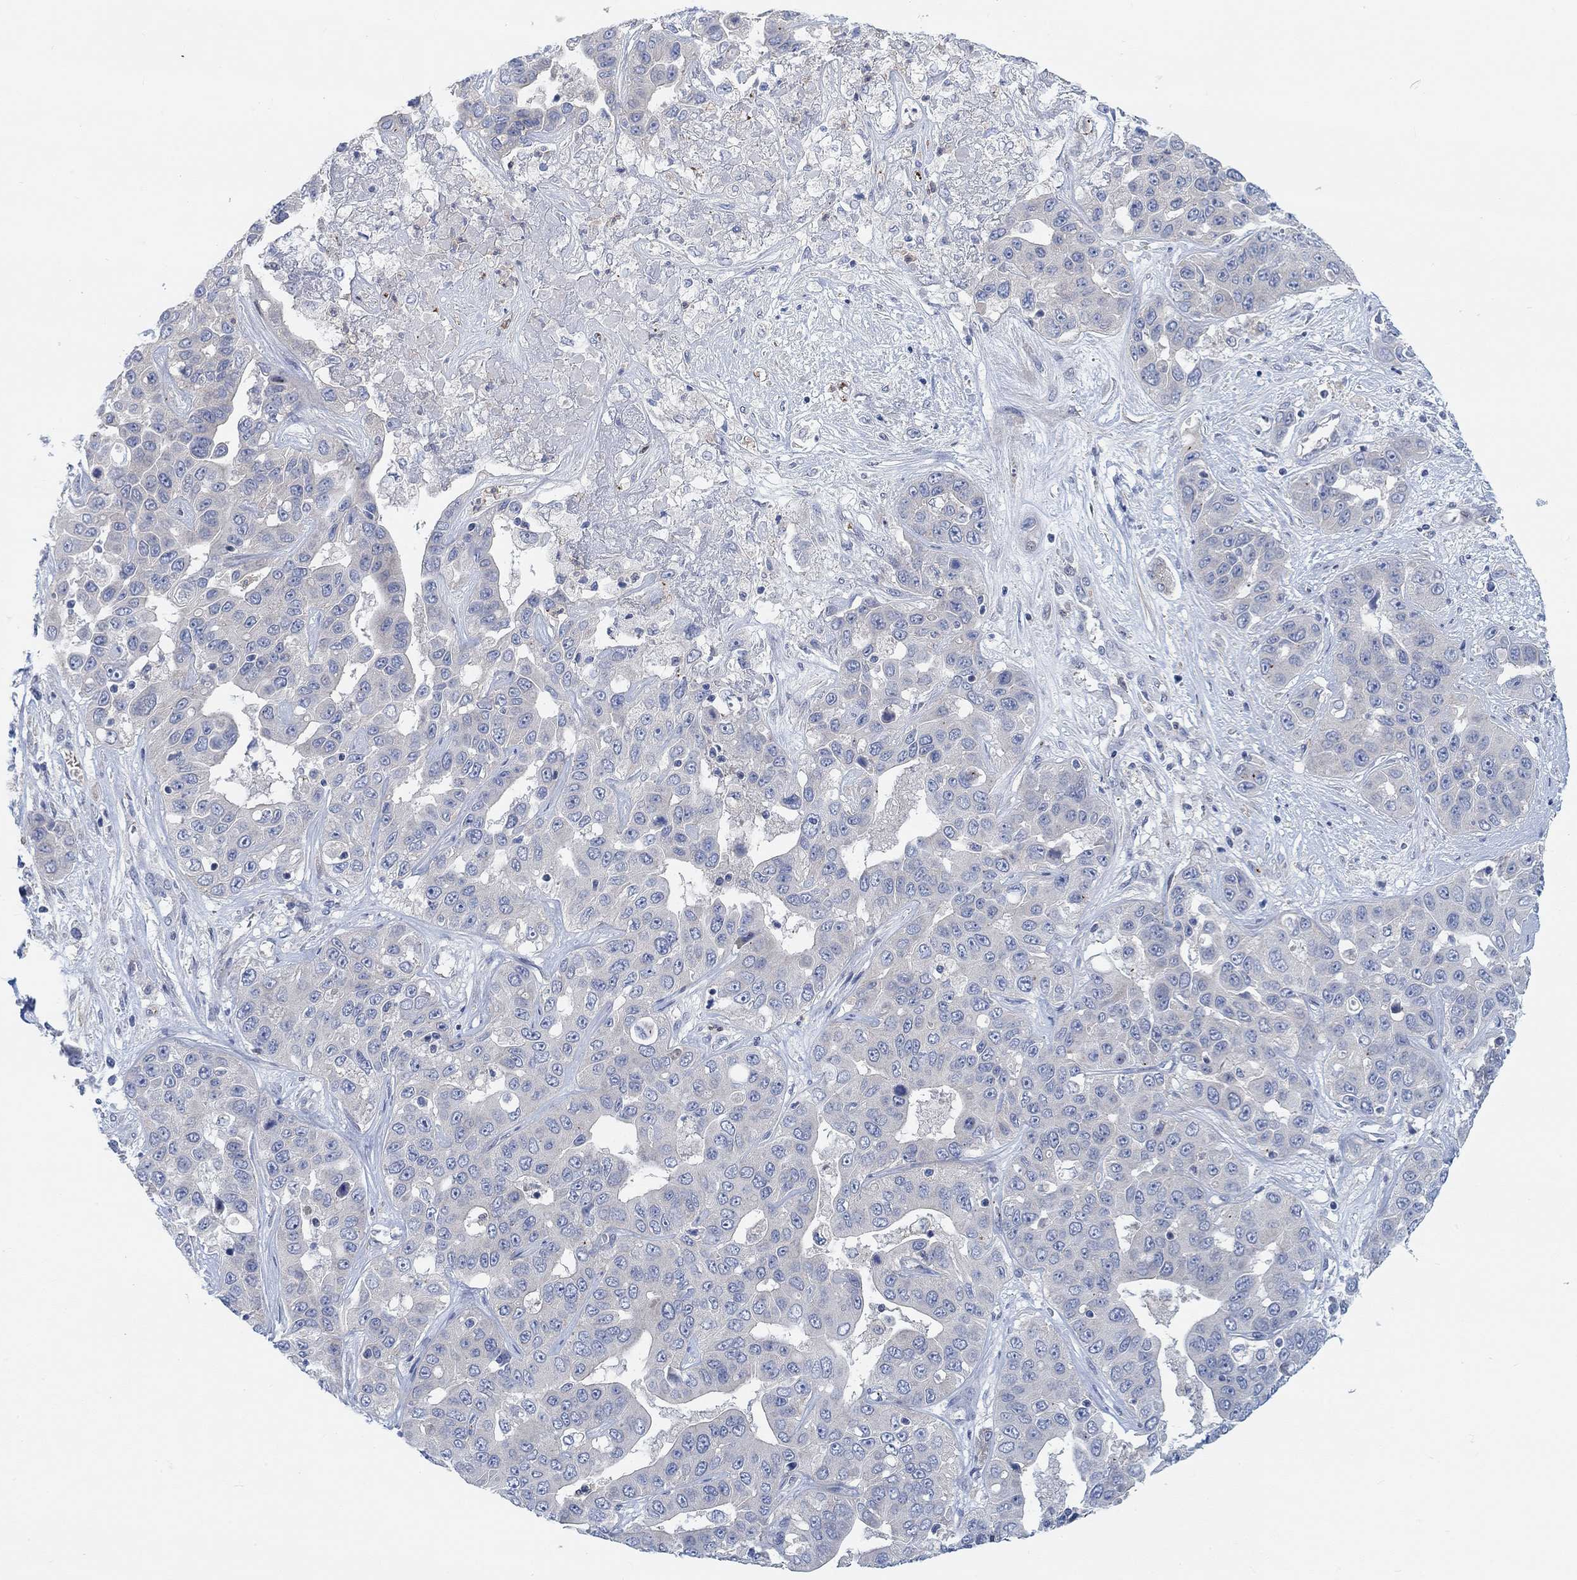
{"staining": {"intensity": "negative", "quantity": "none", "location": "none"}, "tissue": "liver cancer", "cell_type": "Tumor cells", "image_type": "cancer", "snomed": [{"axis": "morphology", "description": "Cholangiocarcinoma"}, {"axis": "topography", "description": "Liver"}], "caption": "Human liver cholangiocarcinoma stained for a protein using immunohistochemistry (IHC) exhibits no positivity in tumor cells.", "gene": "PMFBP1", "patient": {"sex": "female", "age": 52}}